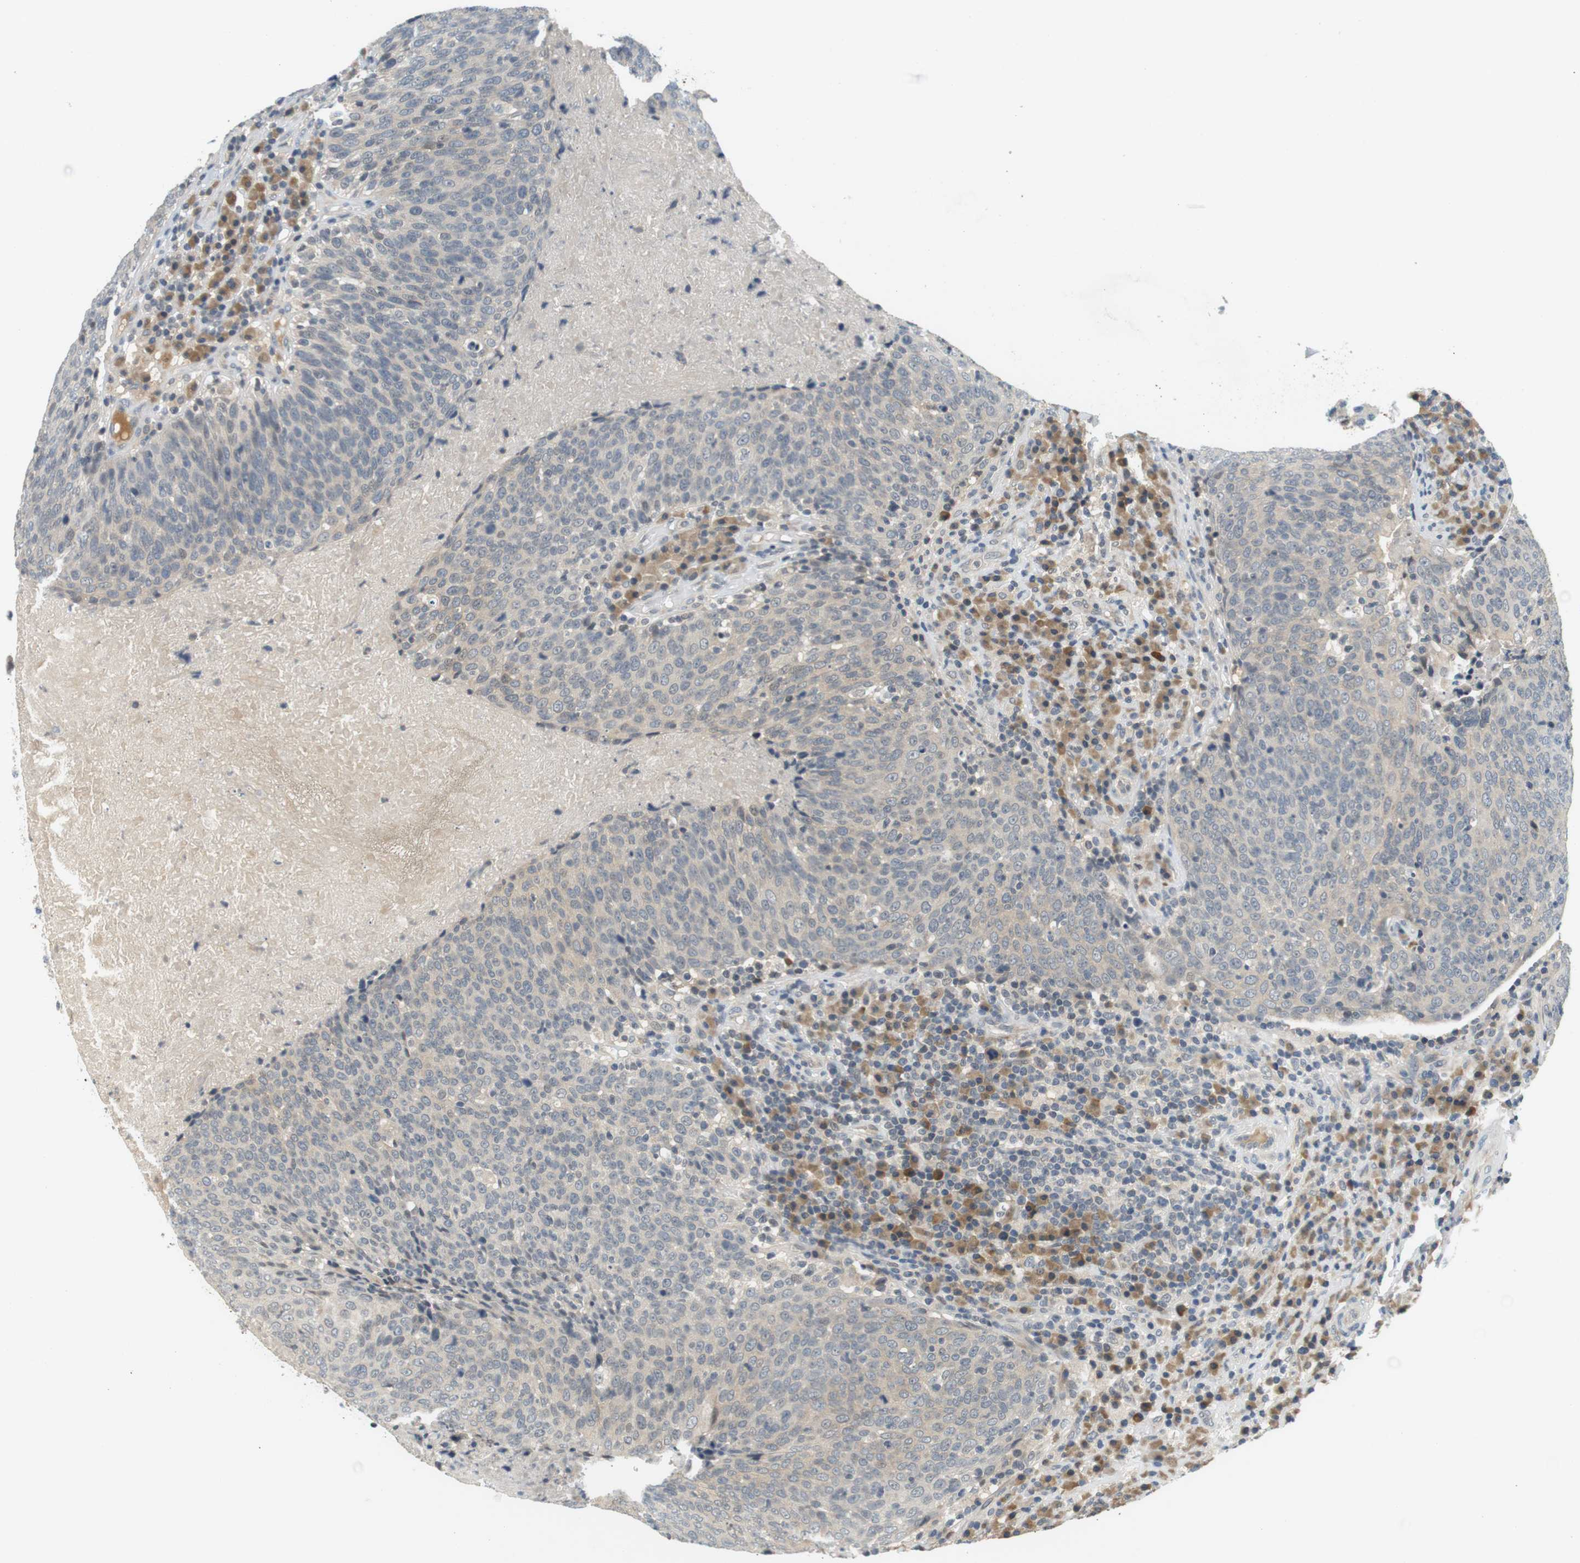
{"staining": {"intensity": "negative", "quantity": "none", "location": "none"}, "tissue": "head and neck cancer", "cell_type": "Tumor cells", "image_type": "cancer", "snomed": [{"axis": "morphology", "description": "Squamous cell carcinoma, NOS"}, {"axis": "morphology", "description": "Squamous cell carcinoma, metastatic, NOS"}, {"axis": "topography", "description": "Lymph node"}, {"axis": "topography", "description": "Head-Neck"}], "caption": "The immunohistochemistry (IHC) micrograph has no significant expression in tumor cells of head and neck metastatic squamous cell carcinoma tissue.", "gene": "WNT7A", "patient": {"sex": "male", "age": 62}}